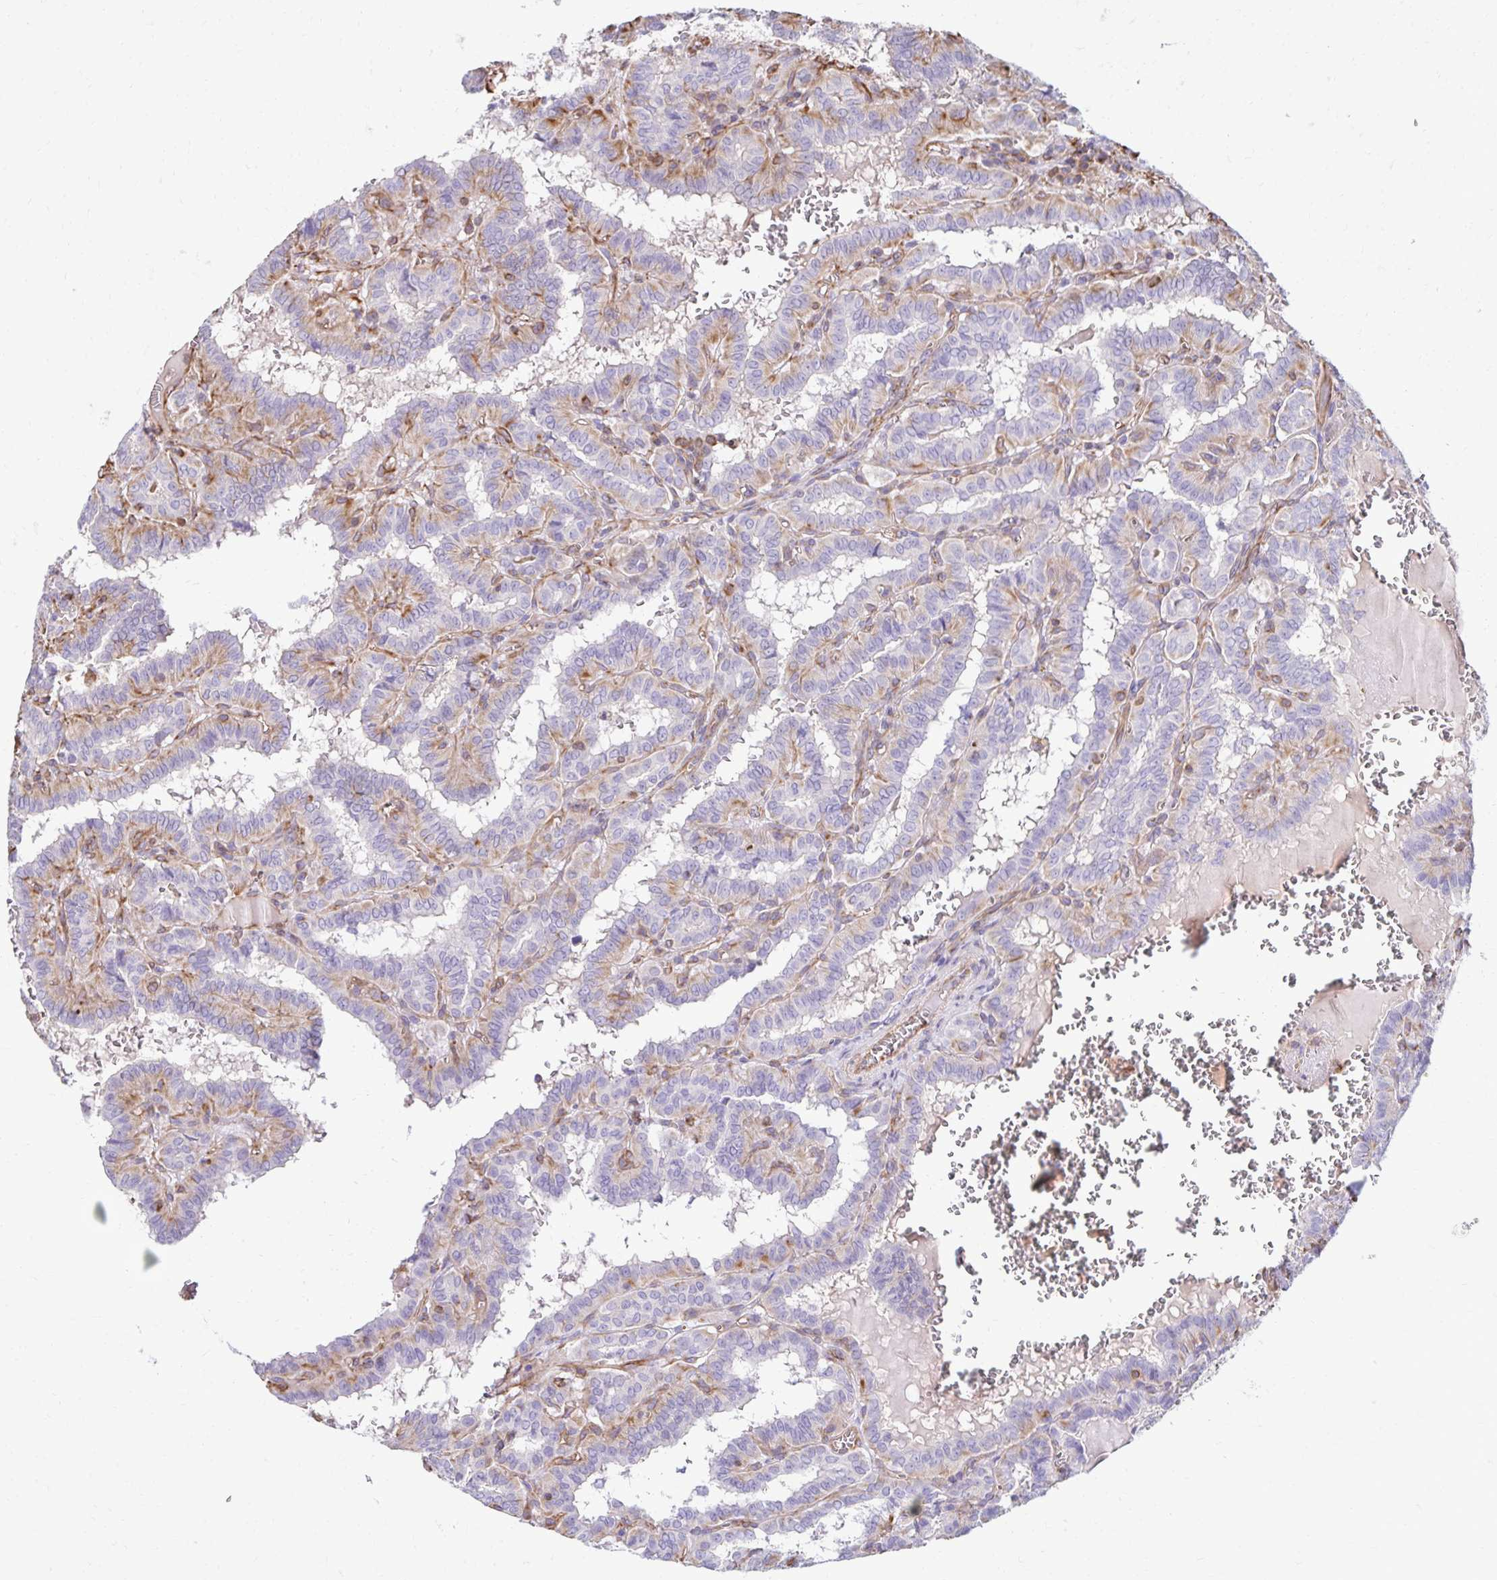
{"staining": {"intensity": "negative", "quantity": "none", "location": "none"}, "tissue": "thyroid cancer", "cell_type": "Tumor cells", "image_type": "cancer", "snomed": [{"axis": "morphology", "description": "Papillary adenocarcinoma, NOS"}, {"axis": "topography", "description": "Thyroid gland"}], "caption": "High power microscopy histopathology image of an immunohistochemistry (IHC) micrograph of papillary adenocarcinoma (thyroid), revealing no significant expression in tumor cells.", "gene": "TRPV6", "patient": {"sex": "female", "age": 21}}